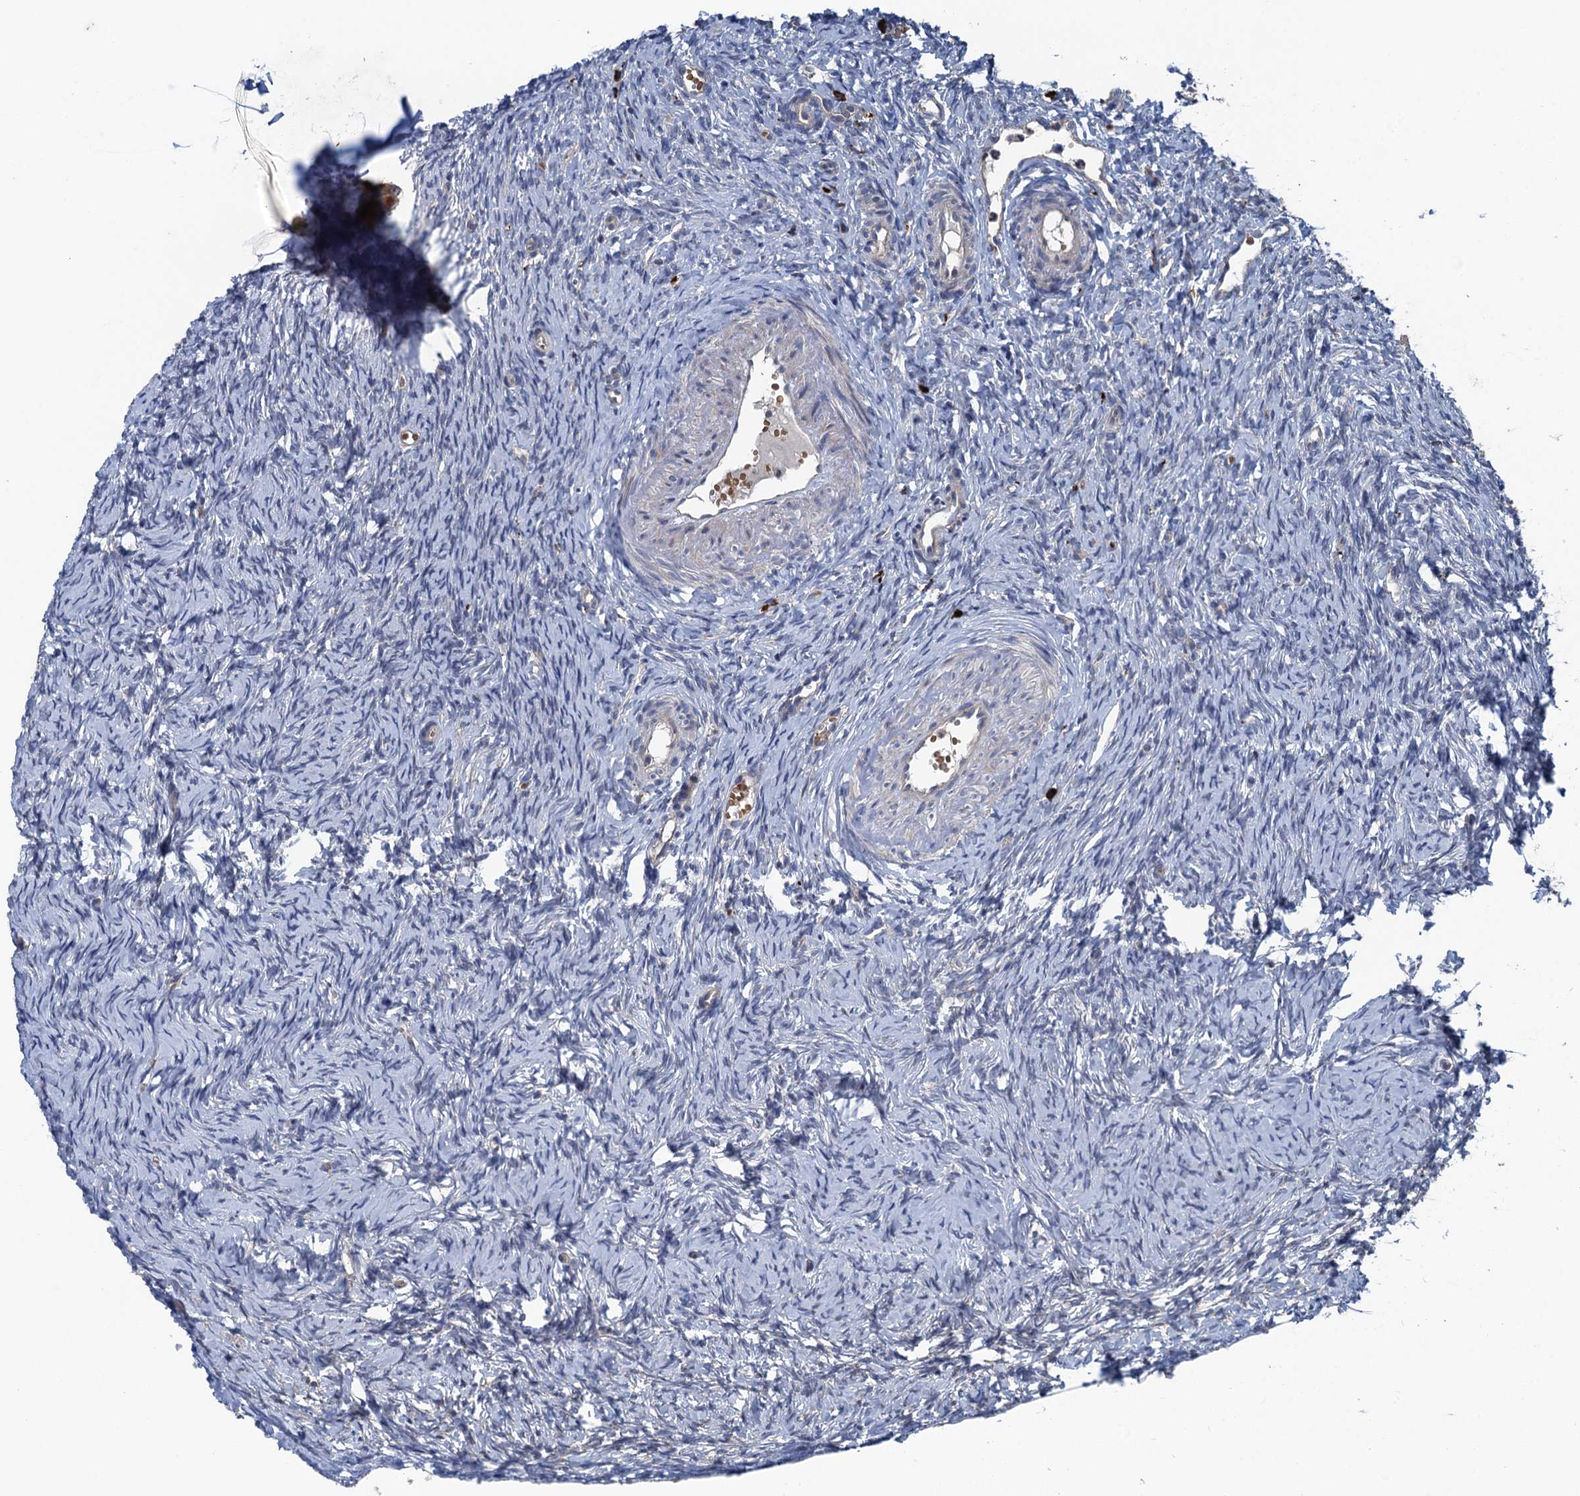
{"staining": {"intensity": "negative", "quantity": "none", "location": "none"}, "tissue": "ovary", "cell_type": "Ovarian stroma cells", "image_type": "normal", "snomed": [{"axis": "morphology", "description": "Normal tissue, NOS"}, {"axis": "topography", "description": "Ovary"}], "caption": "Immunohistochemical staining of unremarkable ovary demonstrates no significant staining in ovarian stroma cells.", "gene": "KBTBD8", "patient": {"sex": "female", "age": 51}}